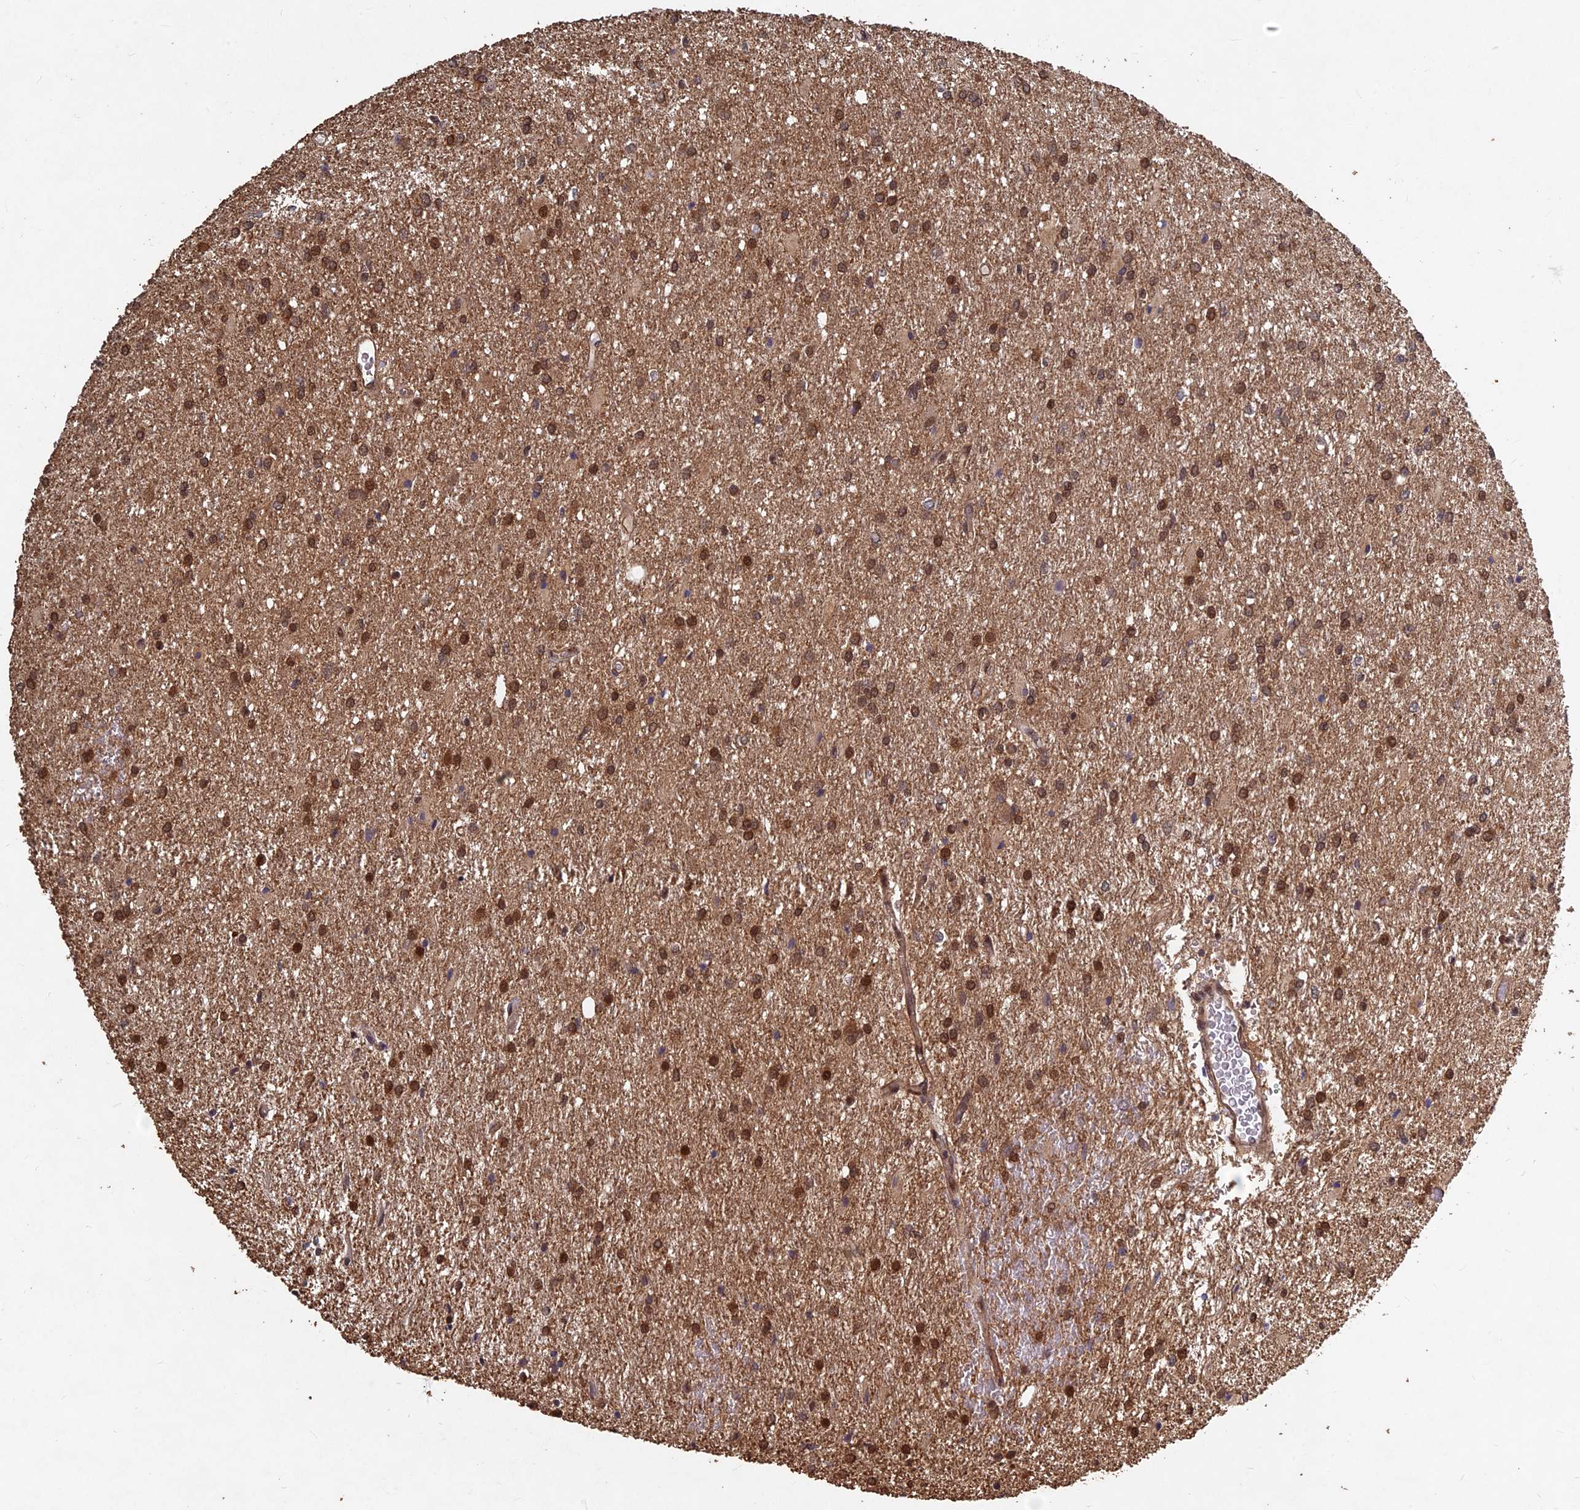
{"staining": {"intensity": "moderate", "quantity": ">75%", "location": "cytoplasmic/membranous,nuclear"}, "tissue": "glioma", "cell_type": "Tumor cells", "image_type": "cancer", "snomed": [{"axis": "morphology", "description": "Glioma, malignant, High grade"}, {"axis": "topography", "description": "Brain"}], "caption": "High-grade glioma (malignant) tissue reveals moderate cytoplasmic/membranous and nuclear positivity in approximately >75% of tumor cells, visualized by immunohistochemistry.", "gene": "FAM53C", "patient": {"sex": "female", "age": 50}}